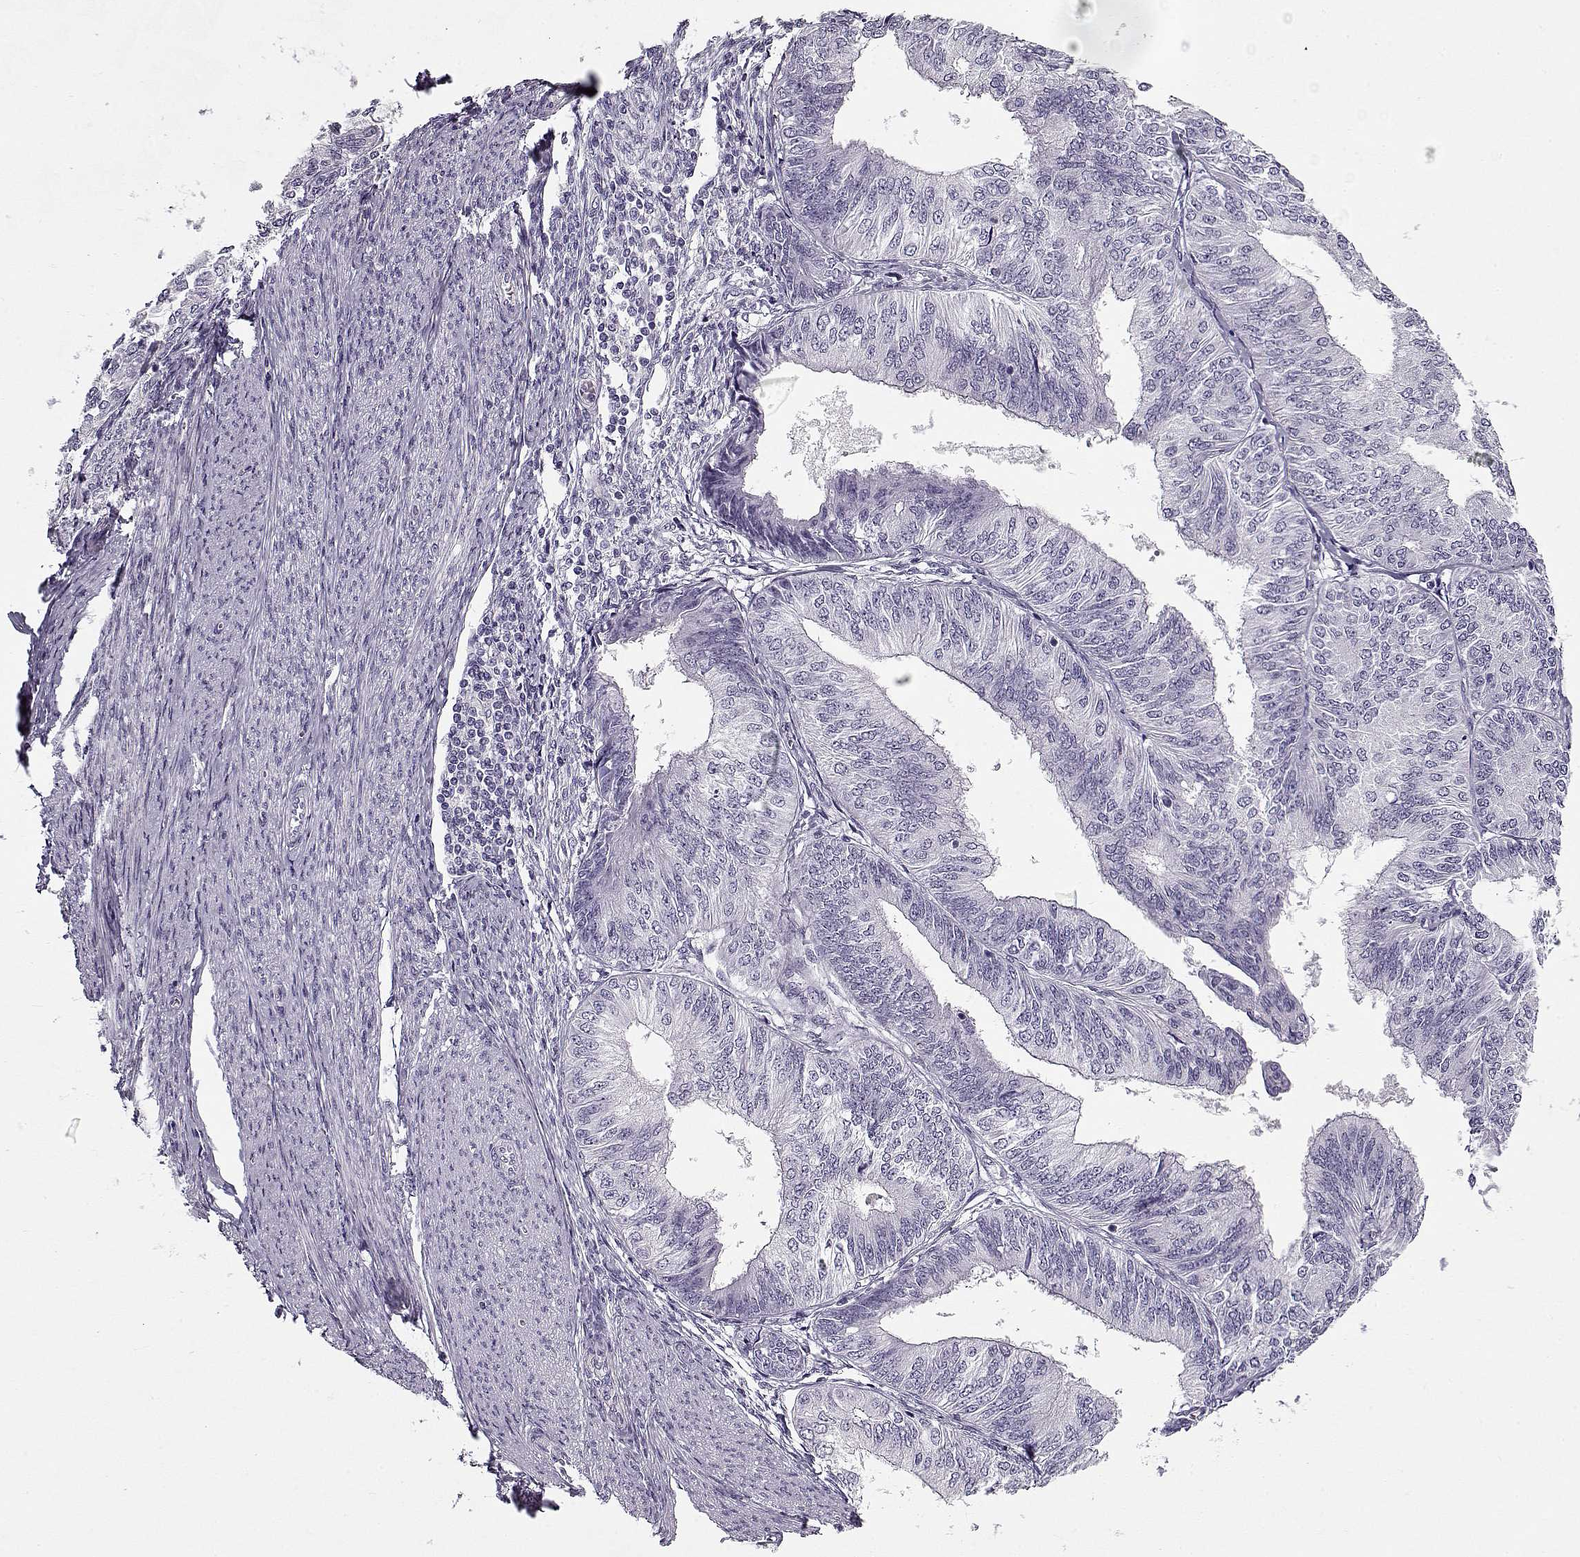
{"staining": {"intensity": "negative", "quantity": "none", "location": "none"}, "tissue": "endometrial cancer", "cell_type": "Tumor cells", "image_type": "cancer", "snomed": [{"axis": "morphology", "description": "Adenocarcinoma, NOS"}, {"axis": "topography", "description": "Endometrium"}], "caption": "DAB immunohistochemical staining of endometrial adenocarcinoma shows no significant staining in tumor cells.", "gene": "CCDC136", "patient": {"sex": "female", "age": 58}}